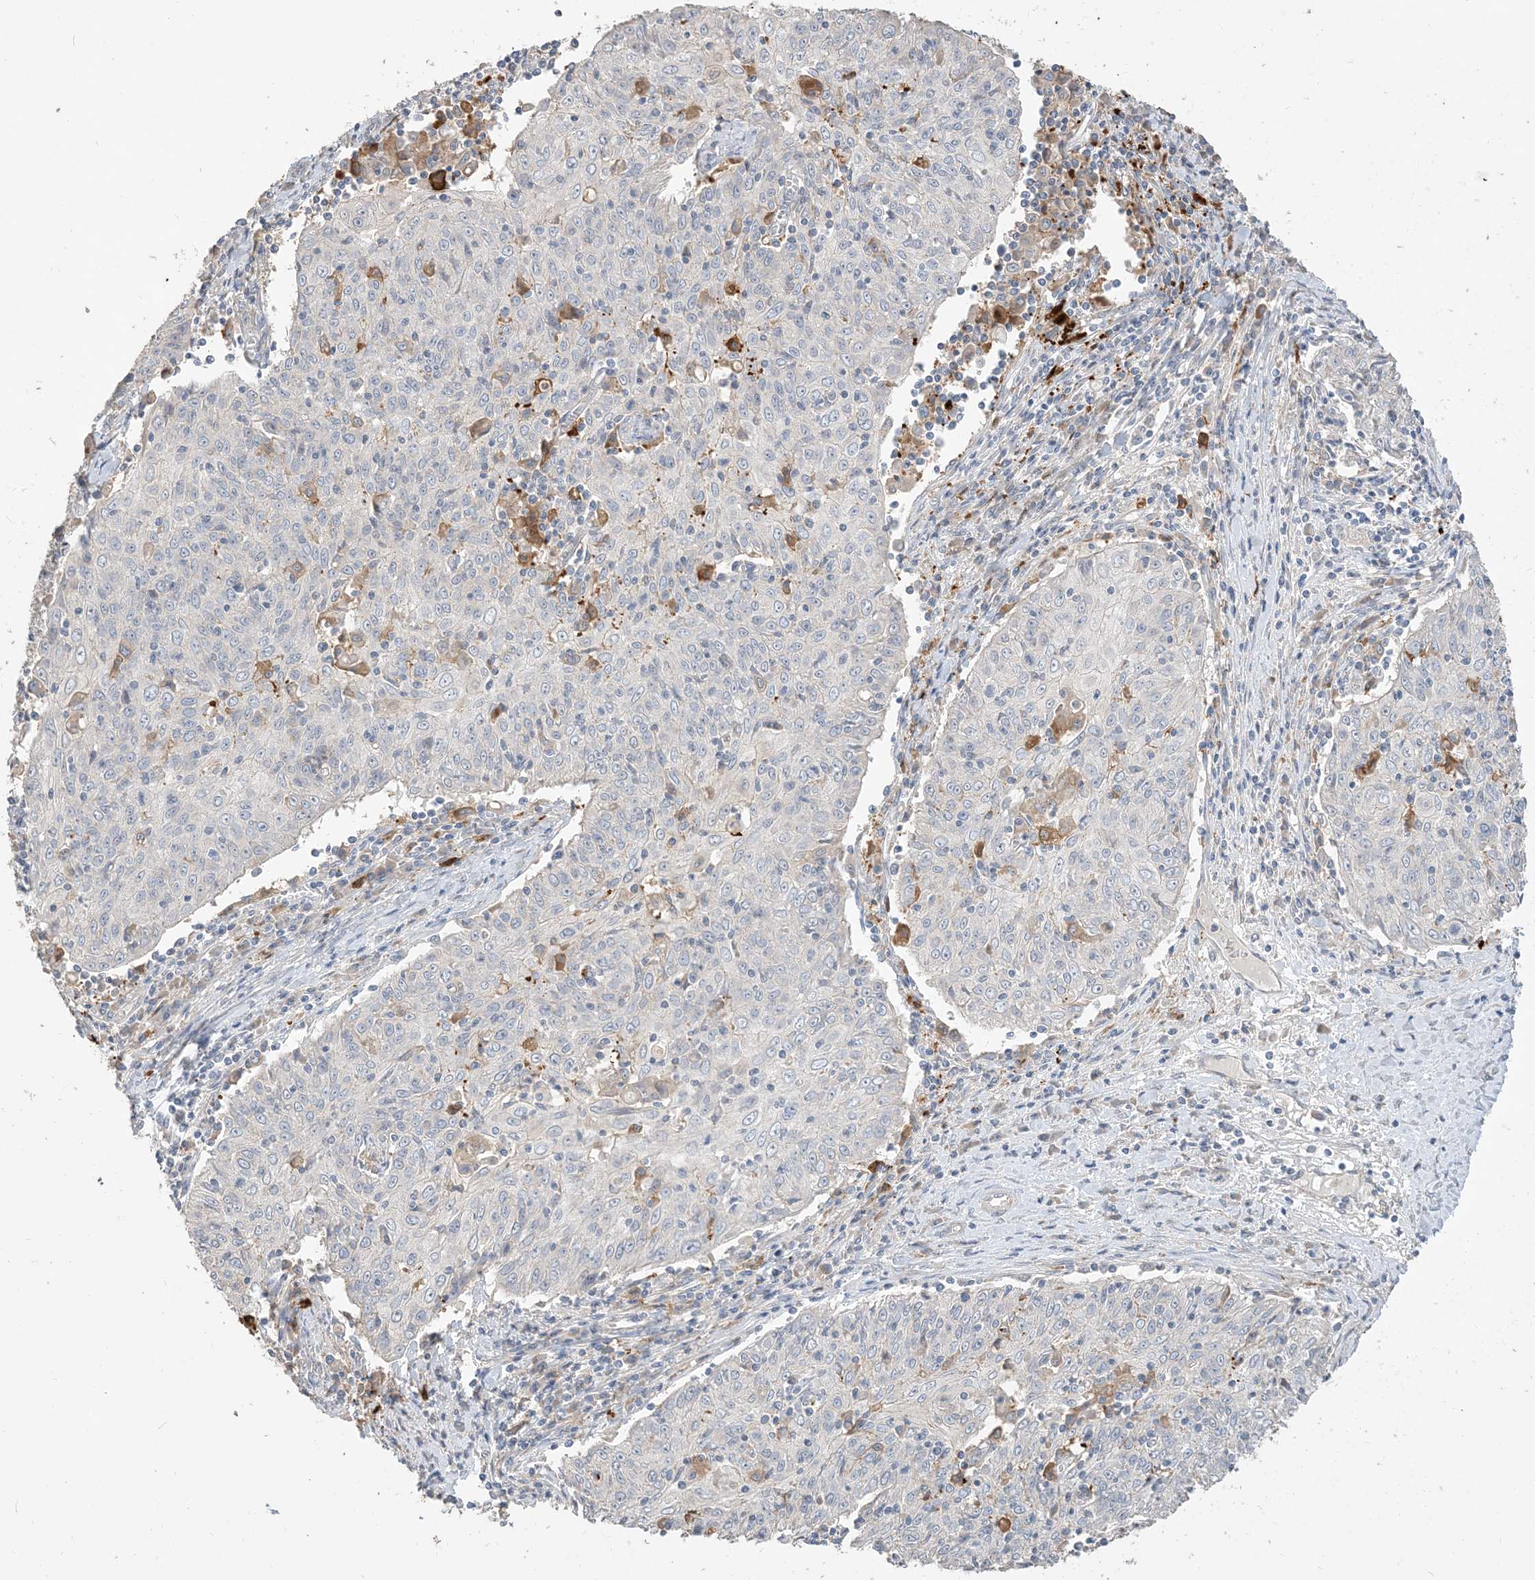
{"staining": {"intensity": "negative", "quantity": "none", "location": "none"}, "tissue": "cervical cancer", "cell_type": "Tumor cells", "image_type": "cancer", "snomed": [{"axis": "morphology", "description": "Squamous cell carcinoma, NOS"}, {"axis": "topography", "description": "Cervix"}], "caption": "The histopathology image demonstrates no staining of tumor cells in squamous cell carcinoma (cervical).", "gene": "RNF175", "patient": {"sex": "female", "age": 48}}